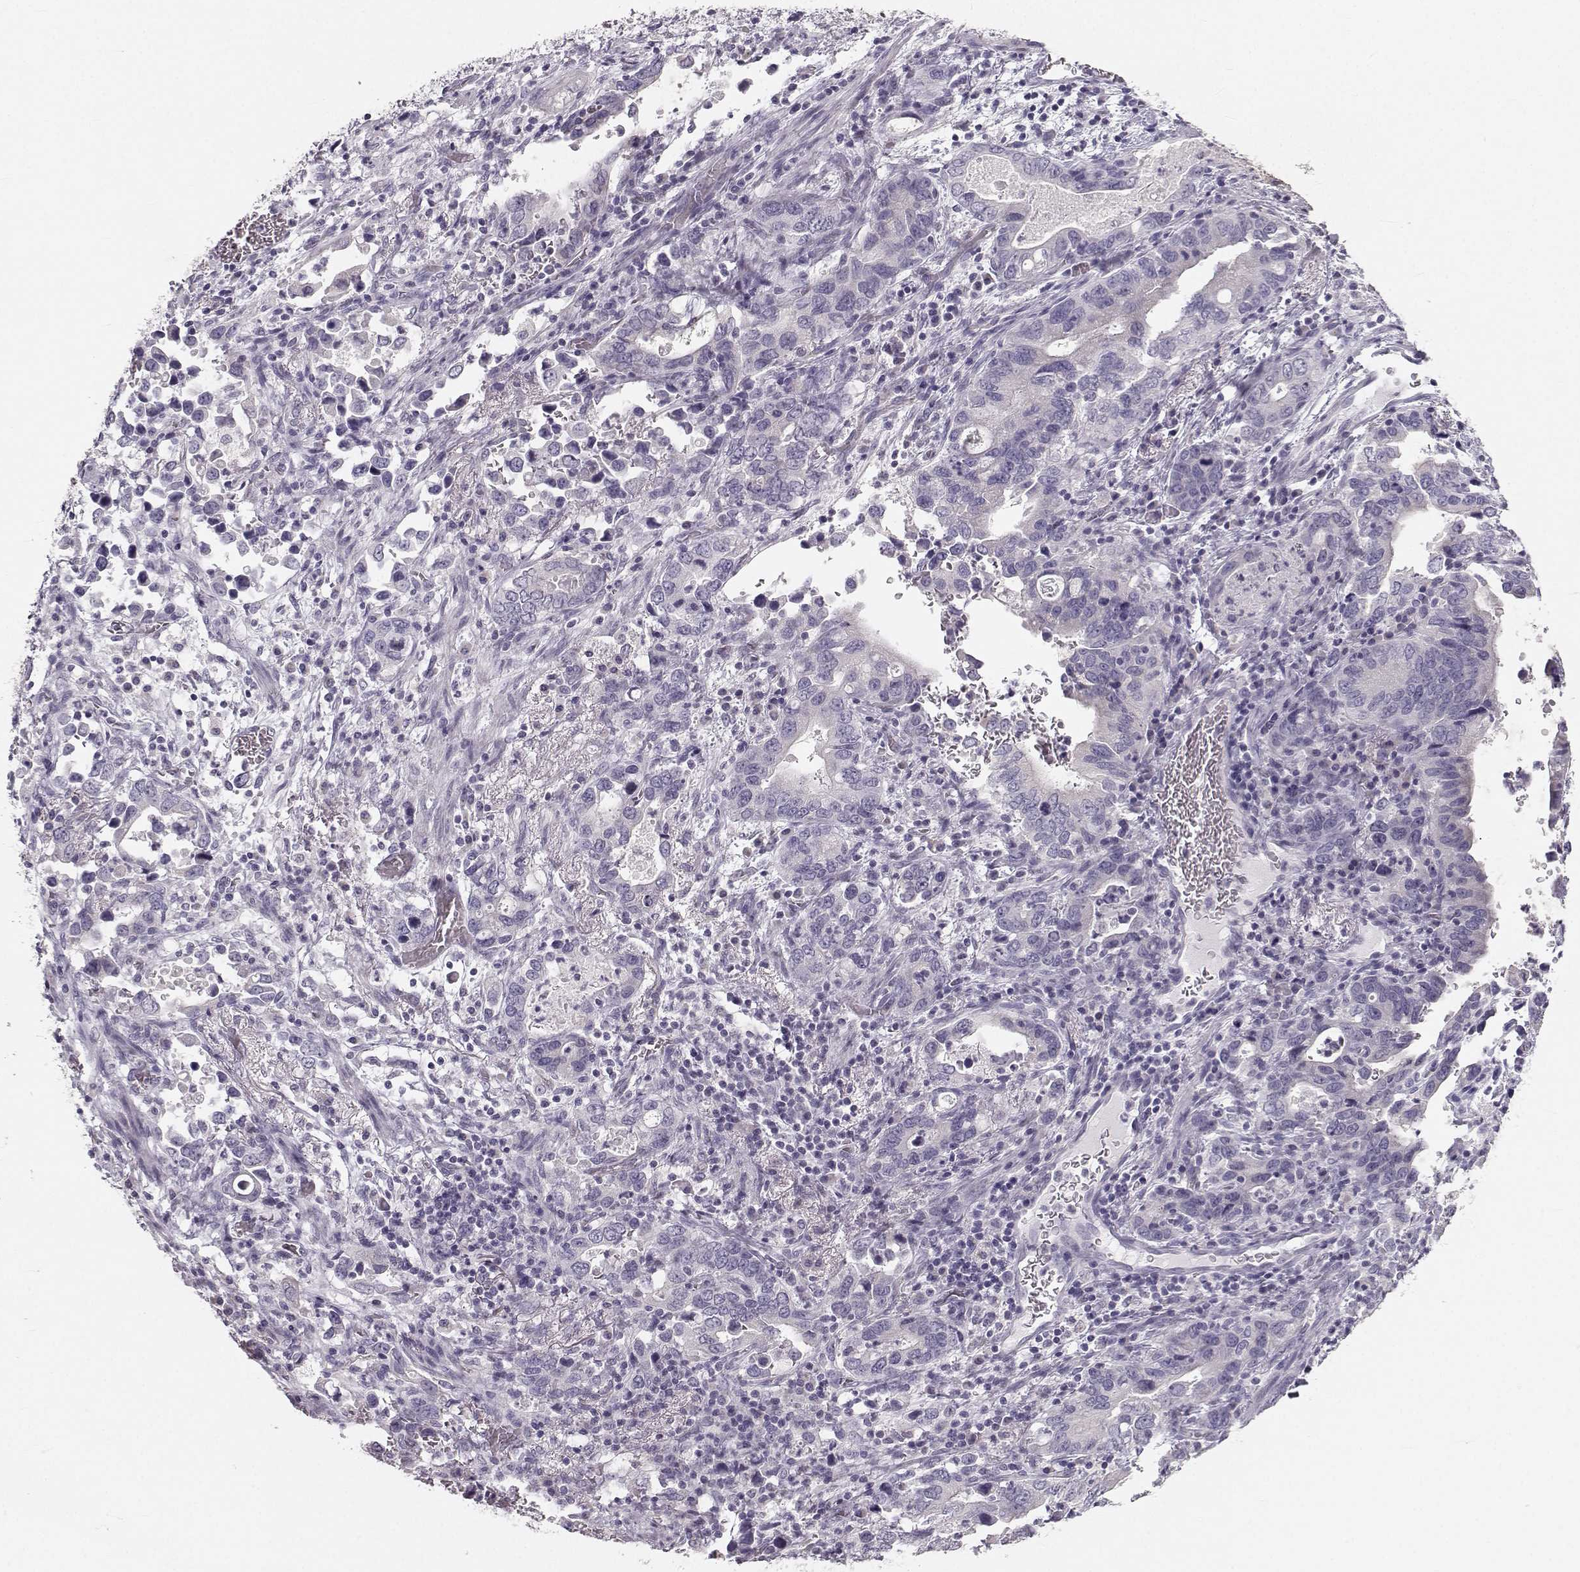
{"staining": {"intensity": "negative", "quantity": "none", "location": "none"}, "tissue": "stomach cancer", "cell_type": "Tumor cells", "image_type": "cancer", "snomed": [{"axis": "morphology", "description": "Adenocarcinoma, NOS"}, {"axis": "topography", "description": "Stomach, upper"}], "caption": "This photomicrograph is of adenocarcinoma (stomach) stained with IHC to label a protein in brown with the nuclei are counter-stained blue. There is no expression in tumor cells.", "gene": "OIP5", "patient": {"sex": "male", "age": 74}}